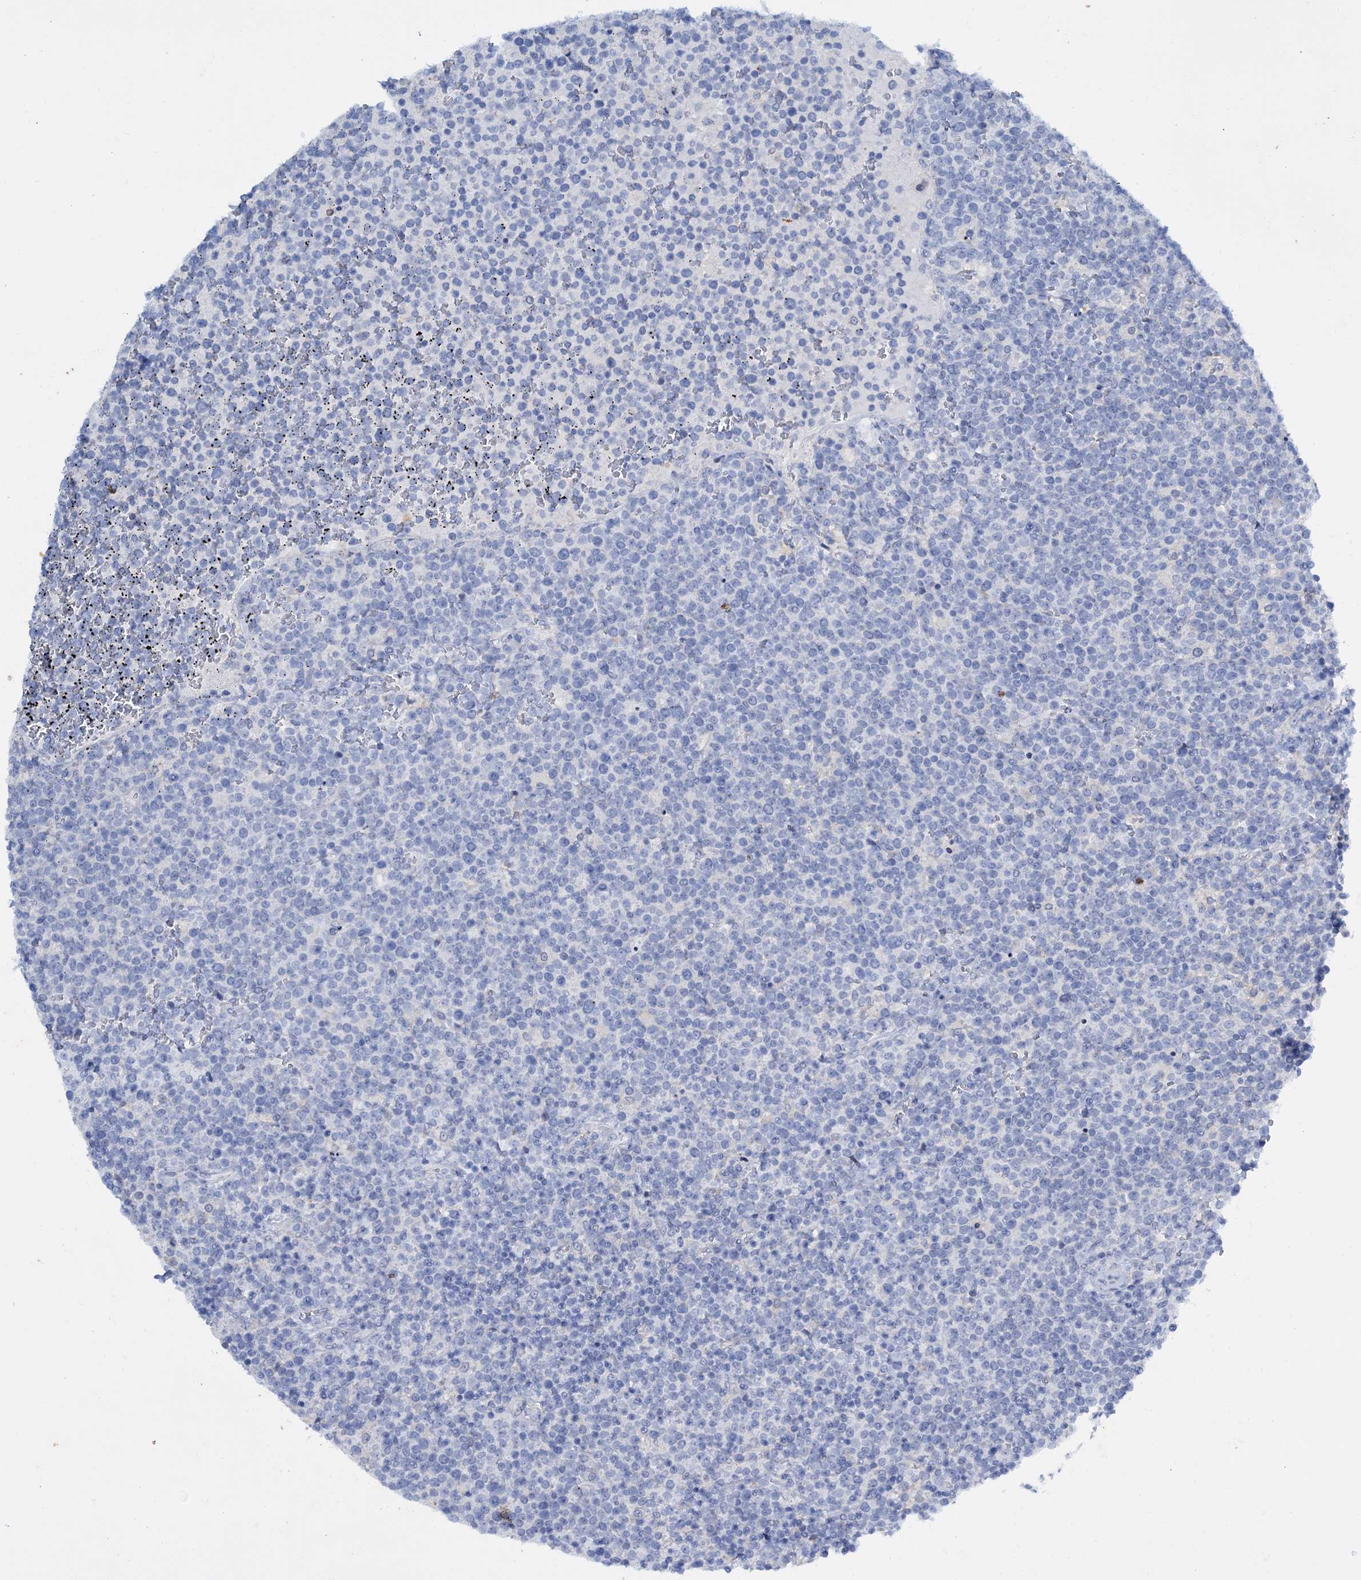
{"staining": {"intensity": "negative", "quantity": "none", "location": "none"}, "tissue": "lymphoma", "cell_type": "Tumor cells", "image_type": "cancer", "snomed": [{"axis": "morphology", "description": "Malignant lymphoma, non-Hodgkin's type, High grade"}, {"axis": "topography", "description": "Lymph node"}], "caption": "Immunohistochemistry image of malignant lymphoma, non-Hodgkin's type (high-grade) stained for a protein (brown), which exhibits no staining in tumor cells.", "gene": "FAAP20", "patient": {"sex": "male", "age": 61}}